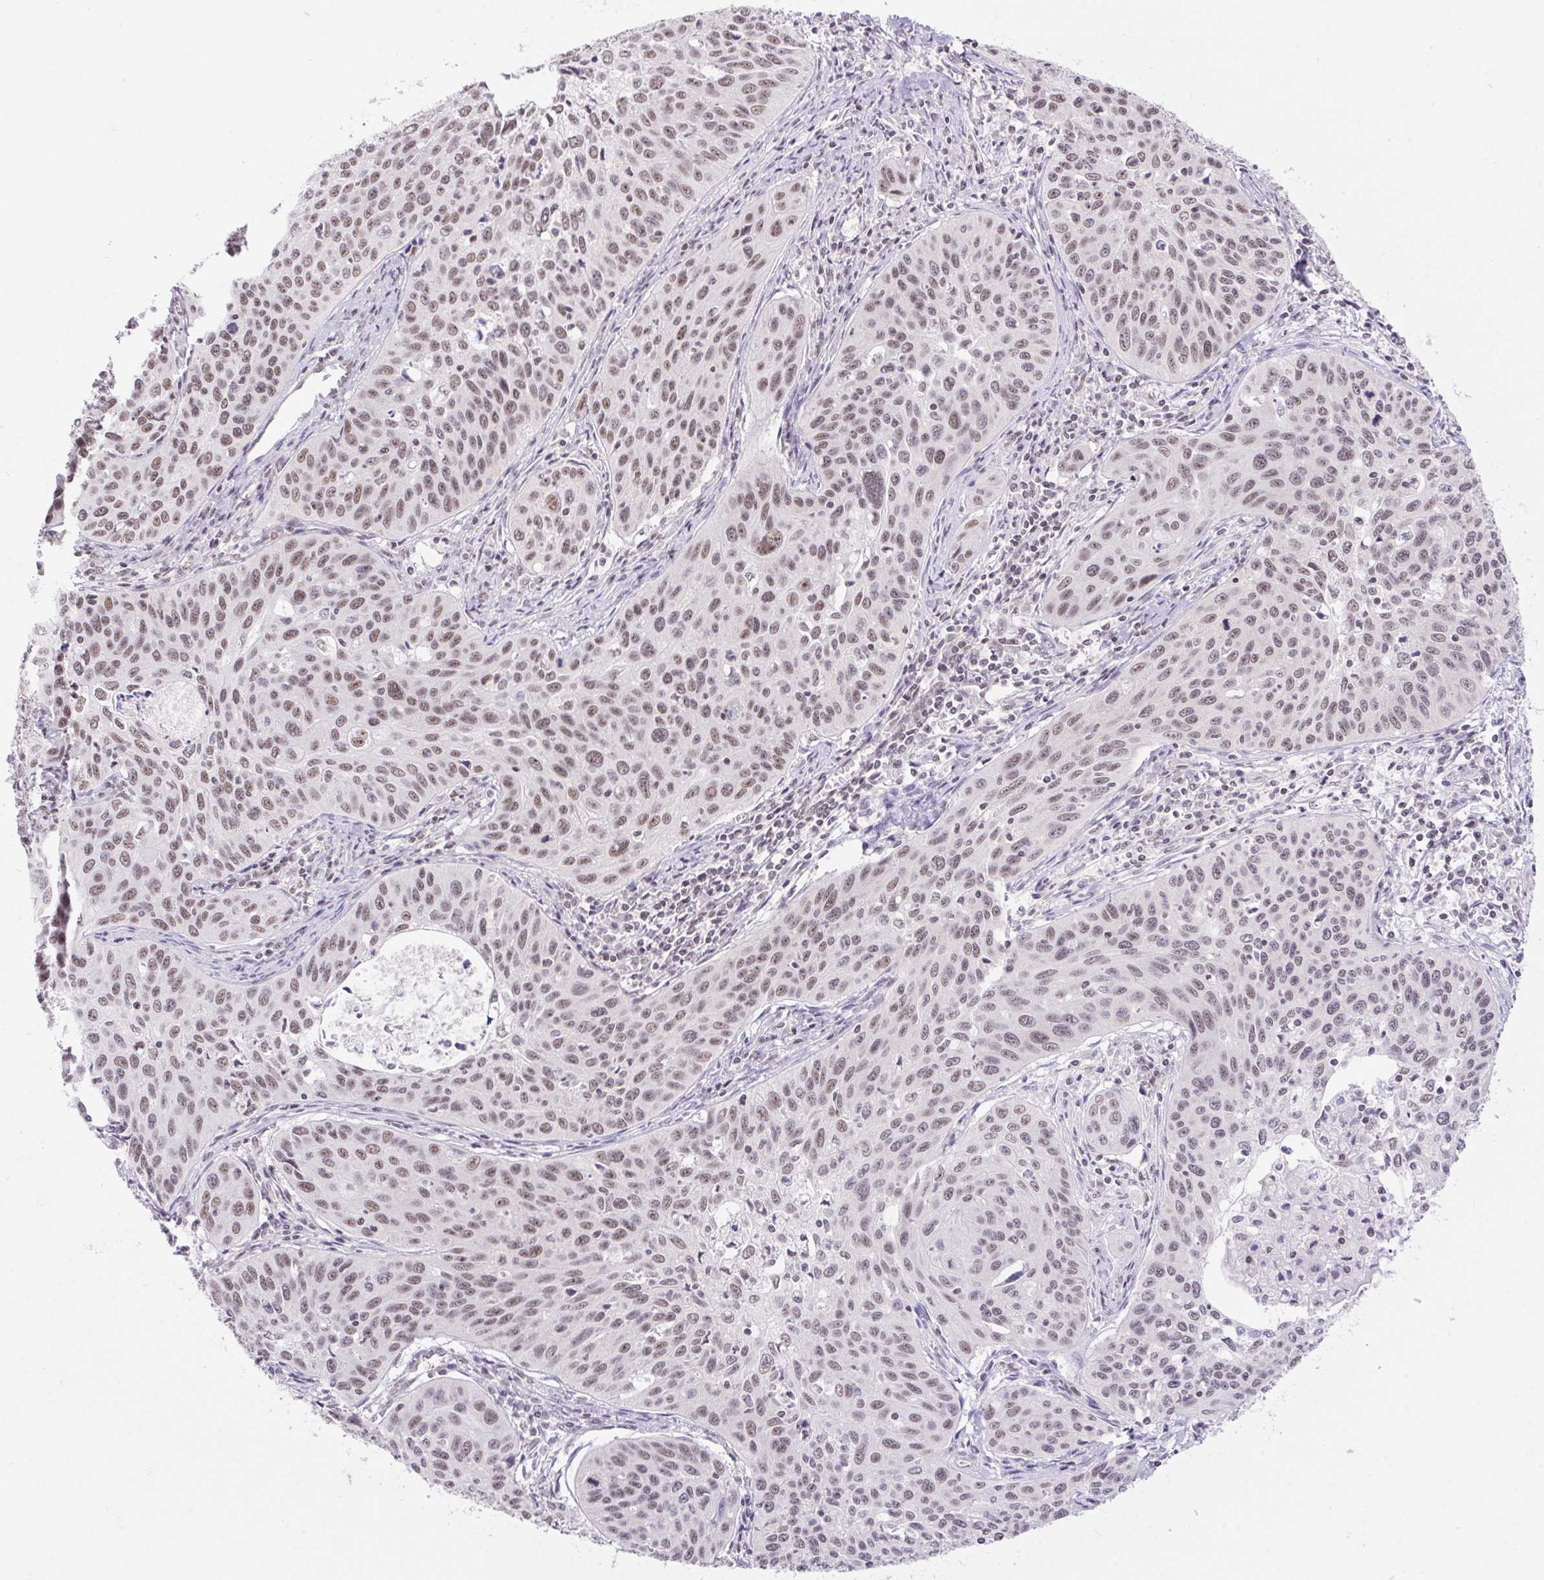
{"staining": {"intensity": "moderate", "quantity": ">75%", "location": "nuclear"}, "tissue": "cervical cancer", "cell_type": "Tumor cells", "image_type": "cancer", "snomed": [{"axis": "morphology", "description": "Squamous cell carcinoma, NOS"}, {"axis": "topography", "description": "Cervix"}], "caption": "Protein staining by IHC exhibits moderate nuclear positivity in approximately >75% of tumor cells in cervical squamous cell carcinoma.", "gene": "DDX17", "patient": {"sex": "female", "age": 31}}